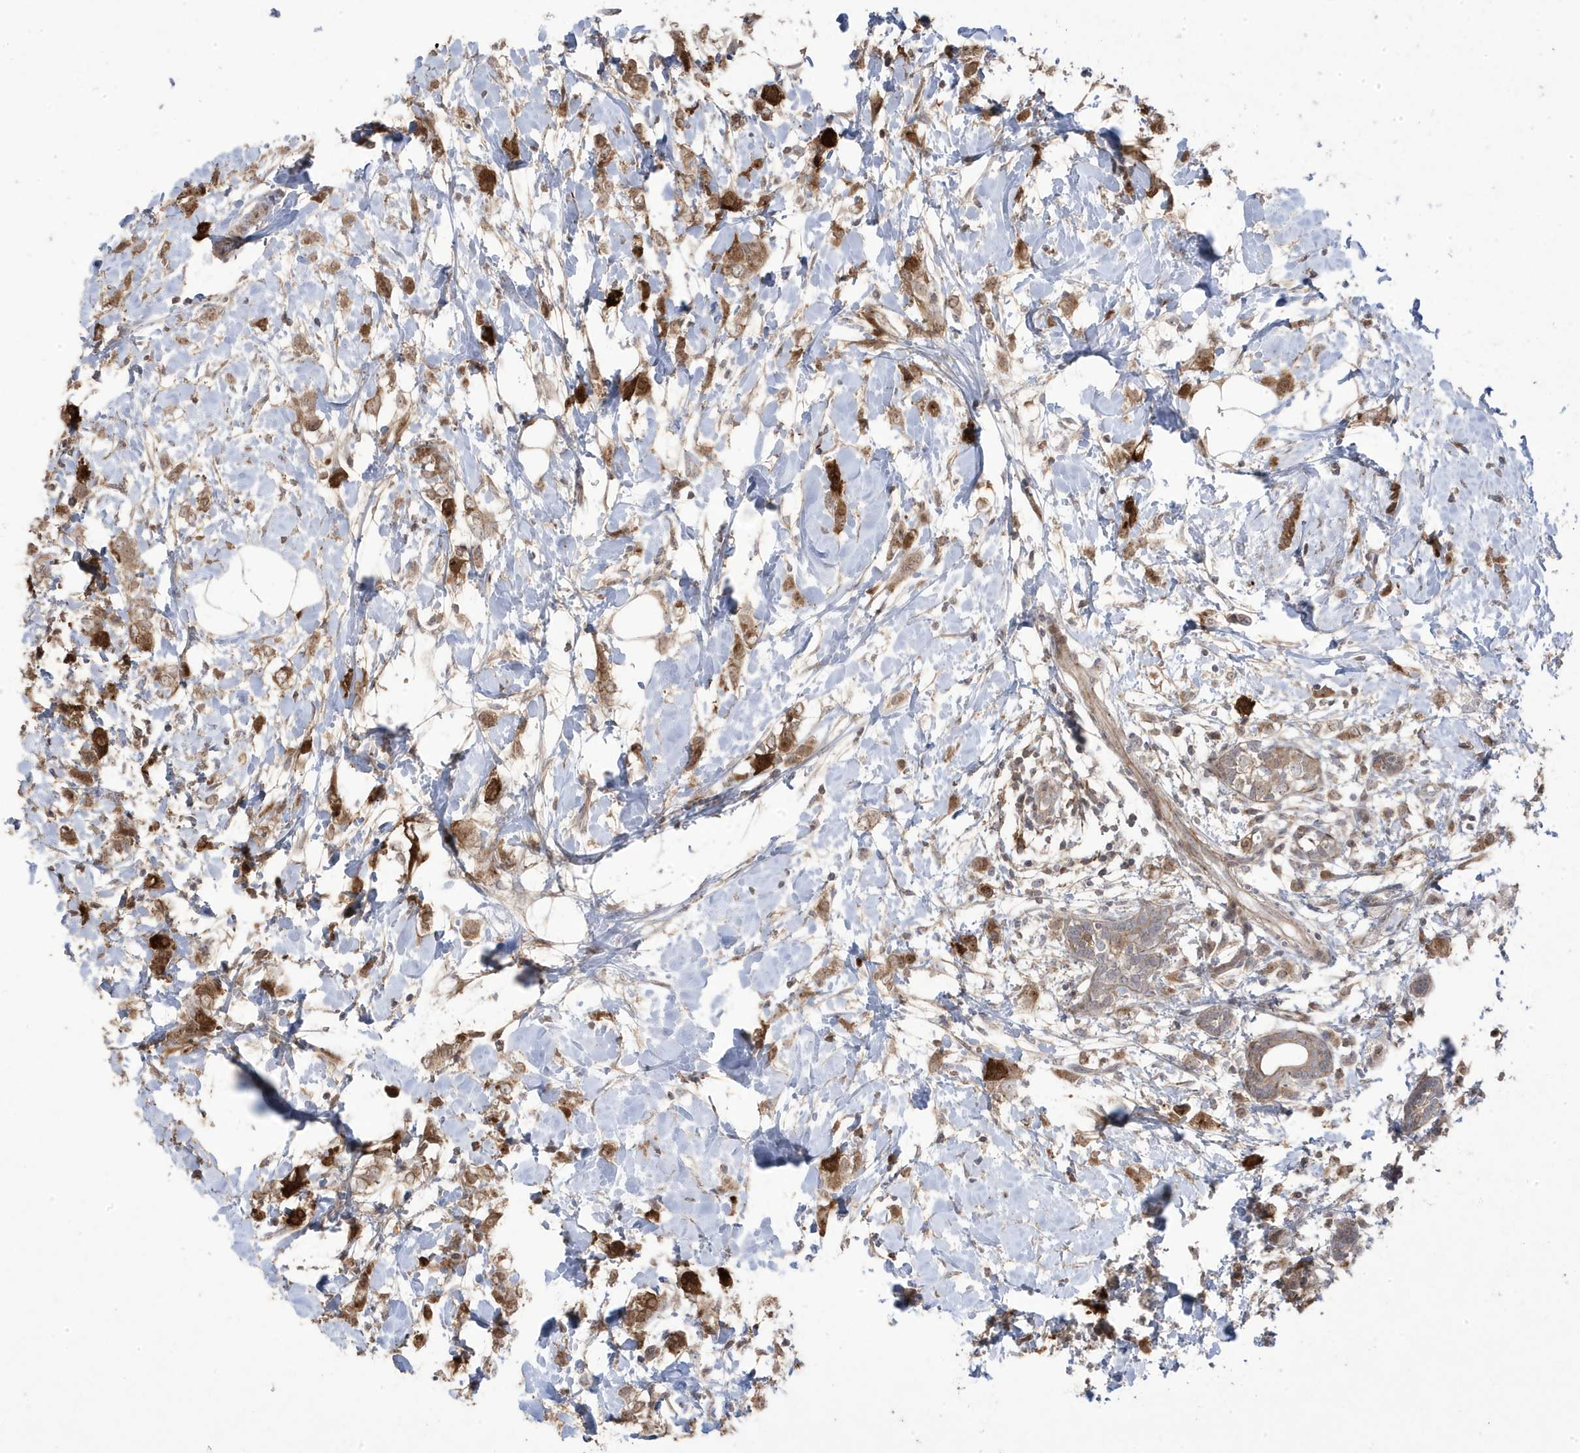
{"staining": {"intensity": "moderate", "quantity": ">75%", "location": "cytoplasmic/membranous"}, "tissue": "breast cancer", "cell_type": "Tumor cells", "image_type": "cancer", "snomed": [{"axis": "morphology", "description": "Normal tissue, NOS"}, {"axis": "morphology", "description": "Lobular carcinoma"}, {"axis": "topography", "description": "Breast"}], "caption": "An IHC histopathology image of tumor tissue is shown. Protein staining in brown highlights moderate cytoplasmic/membranous positivity in breast cancer (lobular carcinoma) within tumor cells.", "gene": "CETN3", "patient": {"sex": "female", "age": 47}}